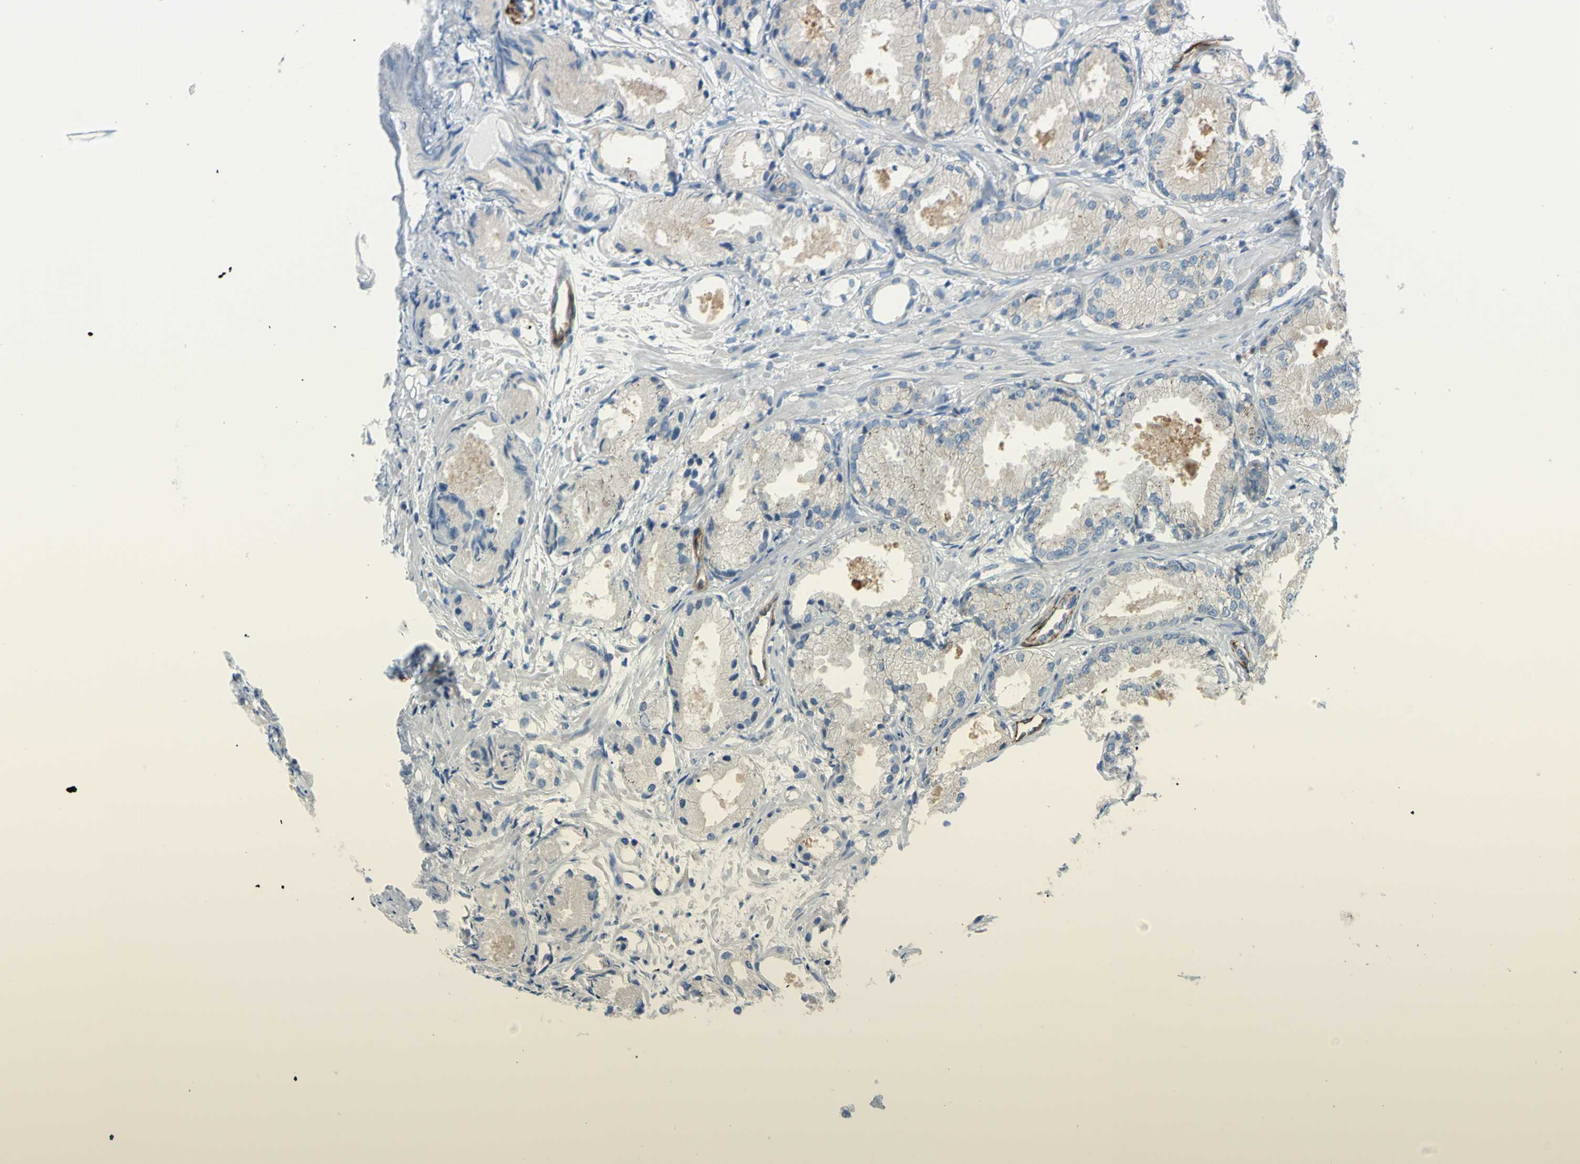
{"staining": {"intensity": "negative", "quantity": "none", "location": "none"}, "tissue": "prostate cancer", "cell_type": "Tumor cells", "image_type": "cancer", "snomed": [{"axis": "morphology", "description": "Adenocarcinoma, Low grade"}, {"axis": "topography", "description": "Prostate"}], "caption": "The micrograph shows no staining of tumor cells in prostate cancer (low-grade adenocarcinoma).", "gene": "PRRG2", "patient": {"sex": "male", "age": 72}}